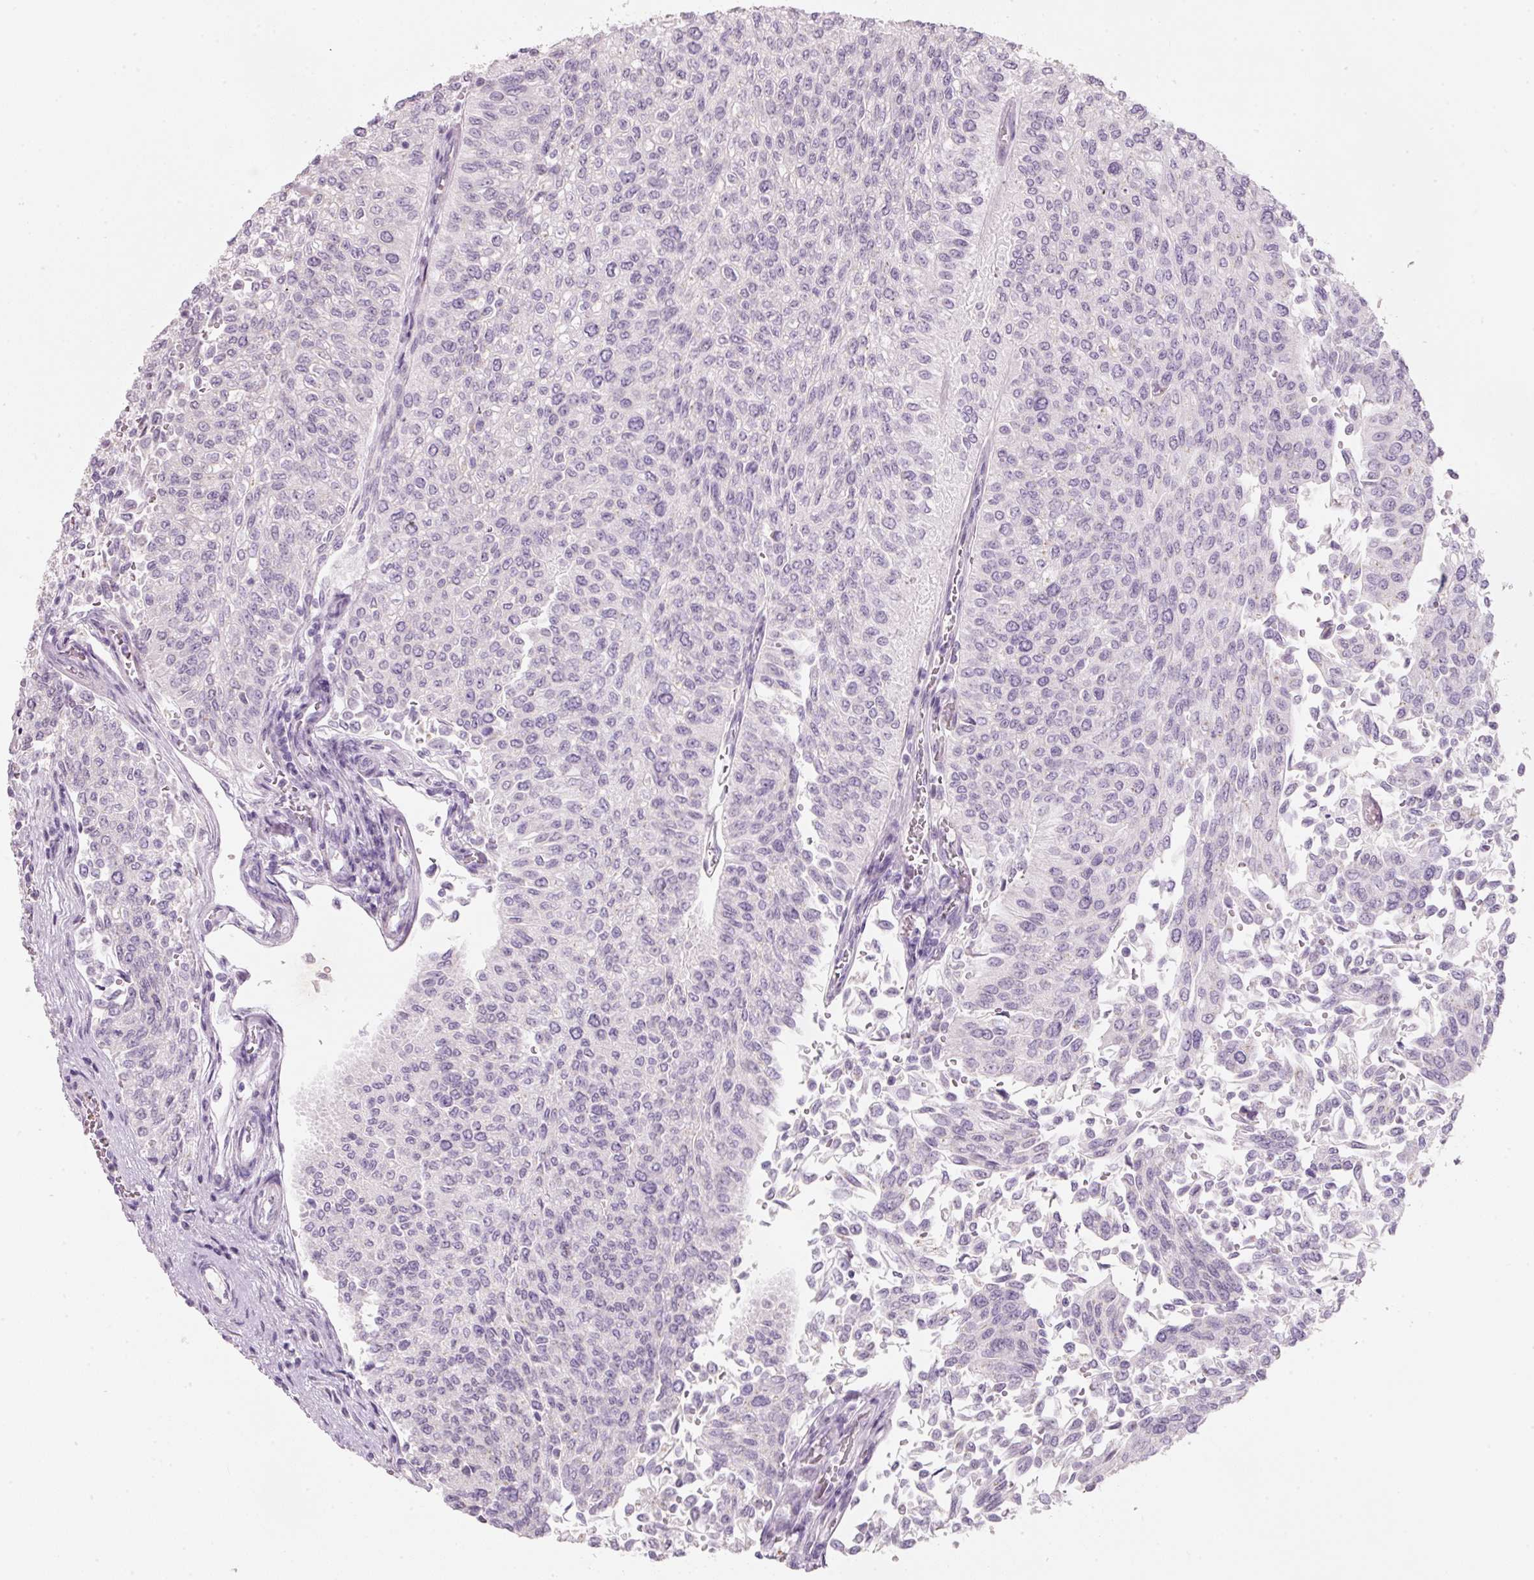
{"staining": {"intensity": "negative", "quantity": "none", "location": "none"}, "tissue": "urothelial cancer", "cell_type": "Tumor cells", "image_type": "cancer", "snomed": [{"axis": "morphology", "description": "Urothelial carcinoma, NOS"}, {"axis": "topography", "description": "Urinary bladder"}], "caption": "Immunohistochemistry image of neoplastic tissue: human transitional cell carcinoma stained with DAB exhibits no significant protein positivity in tumor cells.", "gene": "ENSG00000206549", "patient": {"sex": "male", "age": 59}}